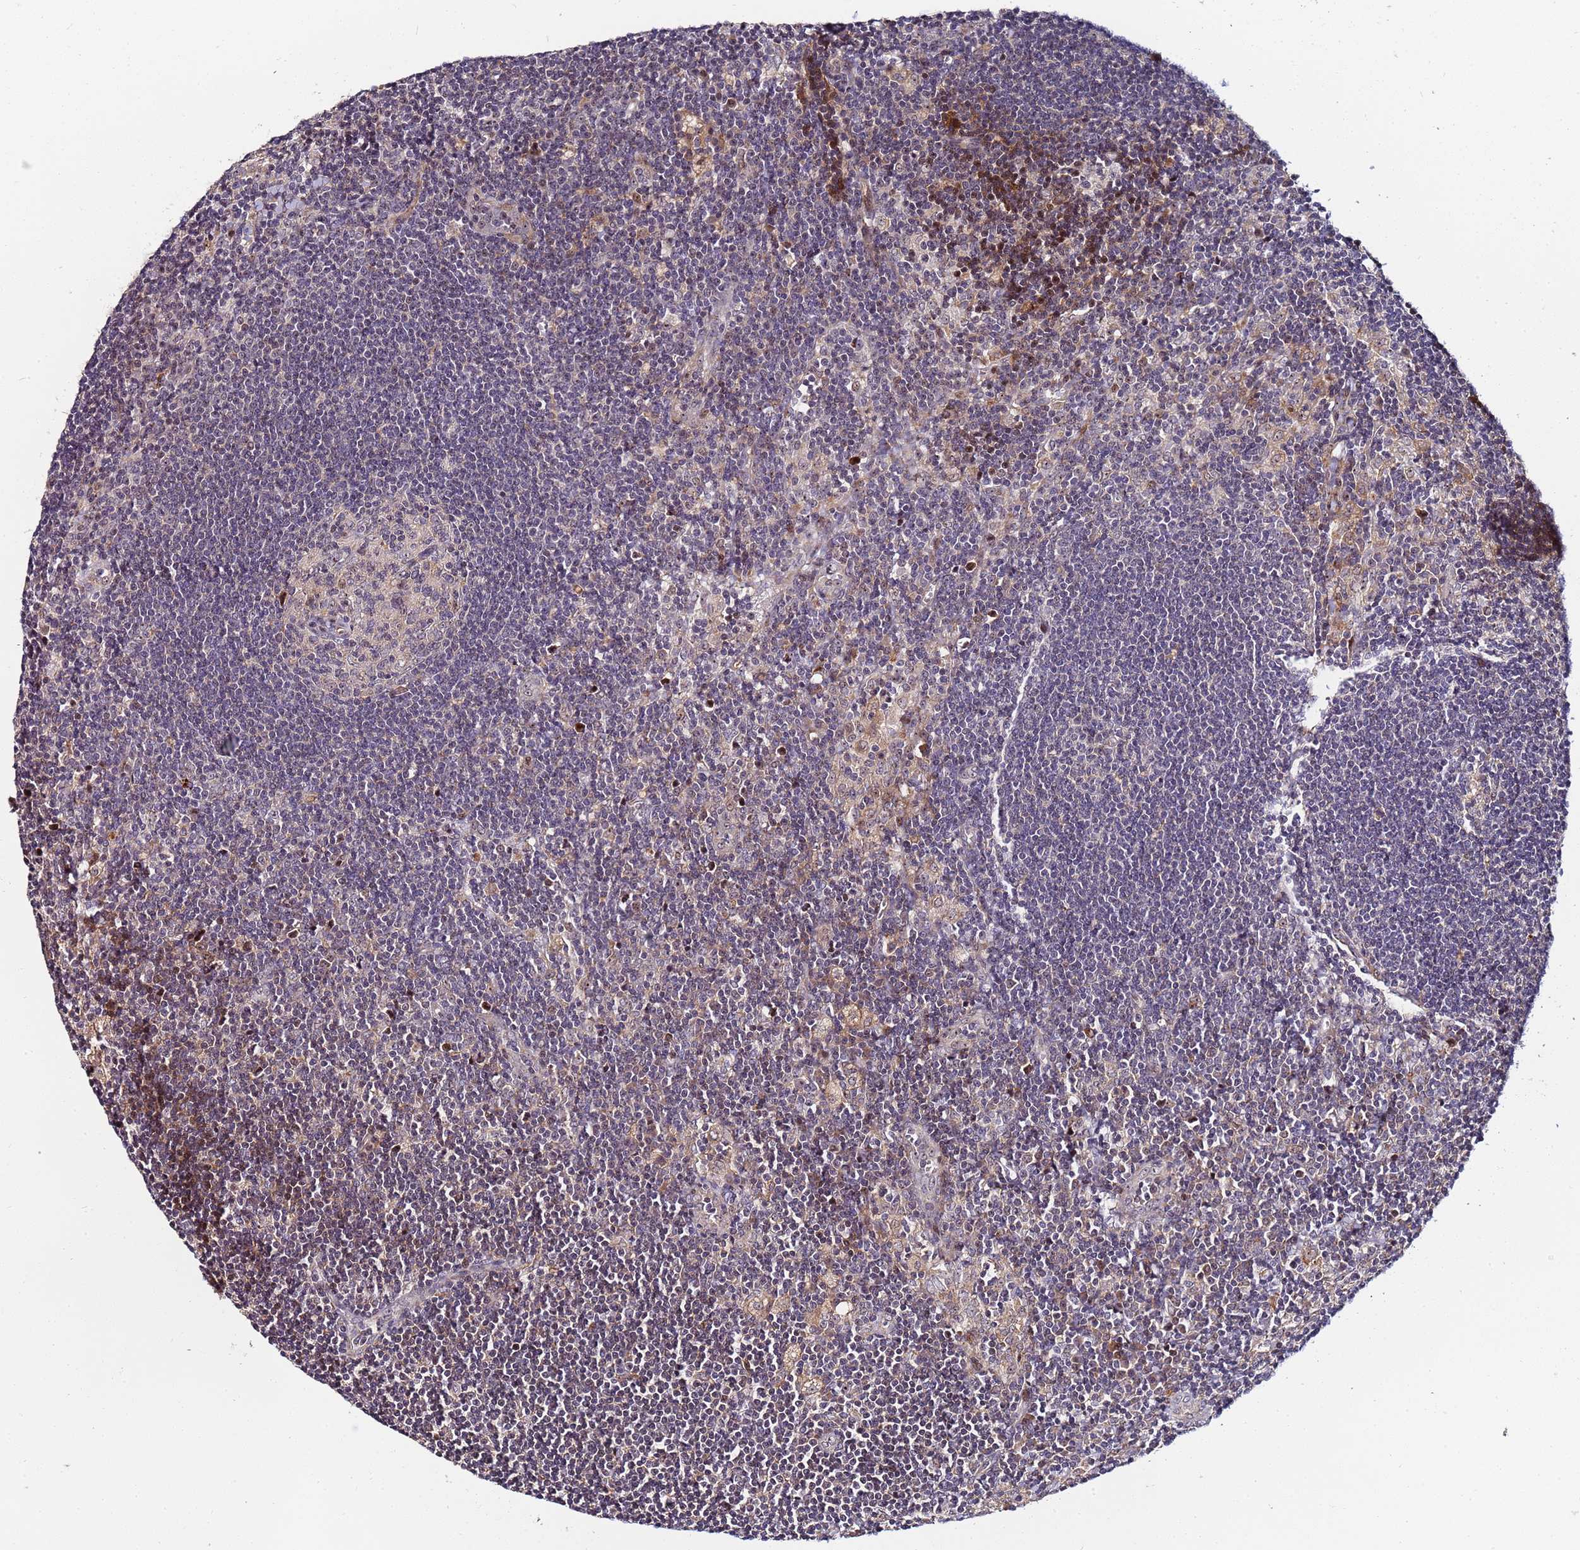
{"staining": {"intensity": "weak", "quantity": "25%-75%", "location": "cytoplasmic/membranous,nuclear"}, "tissue": "lymph node", "cell_type": "Germinal center cells", "image_type": "normal", "snomed": [{"axis": "morphology", "description": "Normal tissue, NOS"}, {"axis": "topography", "description": "Lymph node"}], "caption": "Unremarkable lymph node was stained to show a protein in brown. There is low levels of weak cytoplasmic/membranous,nuclear positivity in approximately 25%-75% of germinal center cells. (DAB (3,3'-diaminobenzidine) IHC with brightfield microscopy, high magnification).", "gene": "KRI1", "patient": {"sex": "male", "age": 24}}